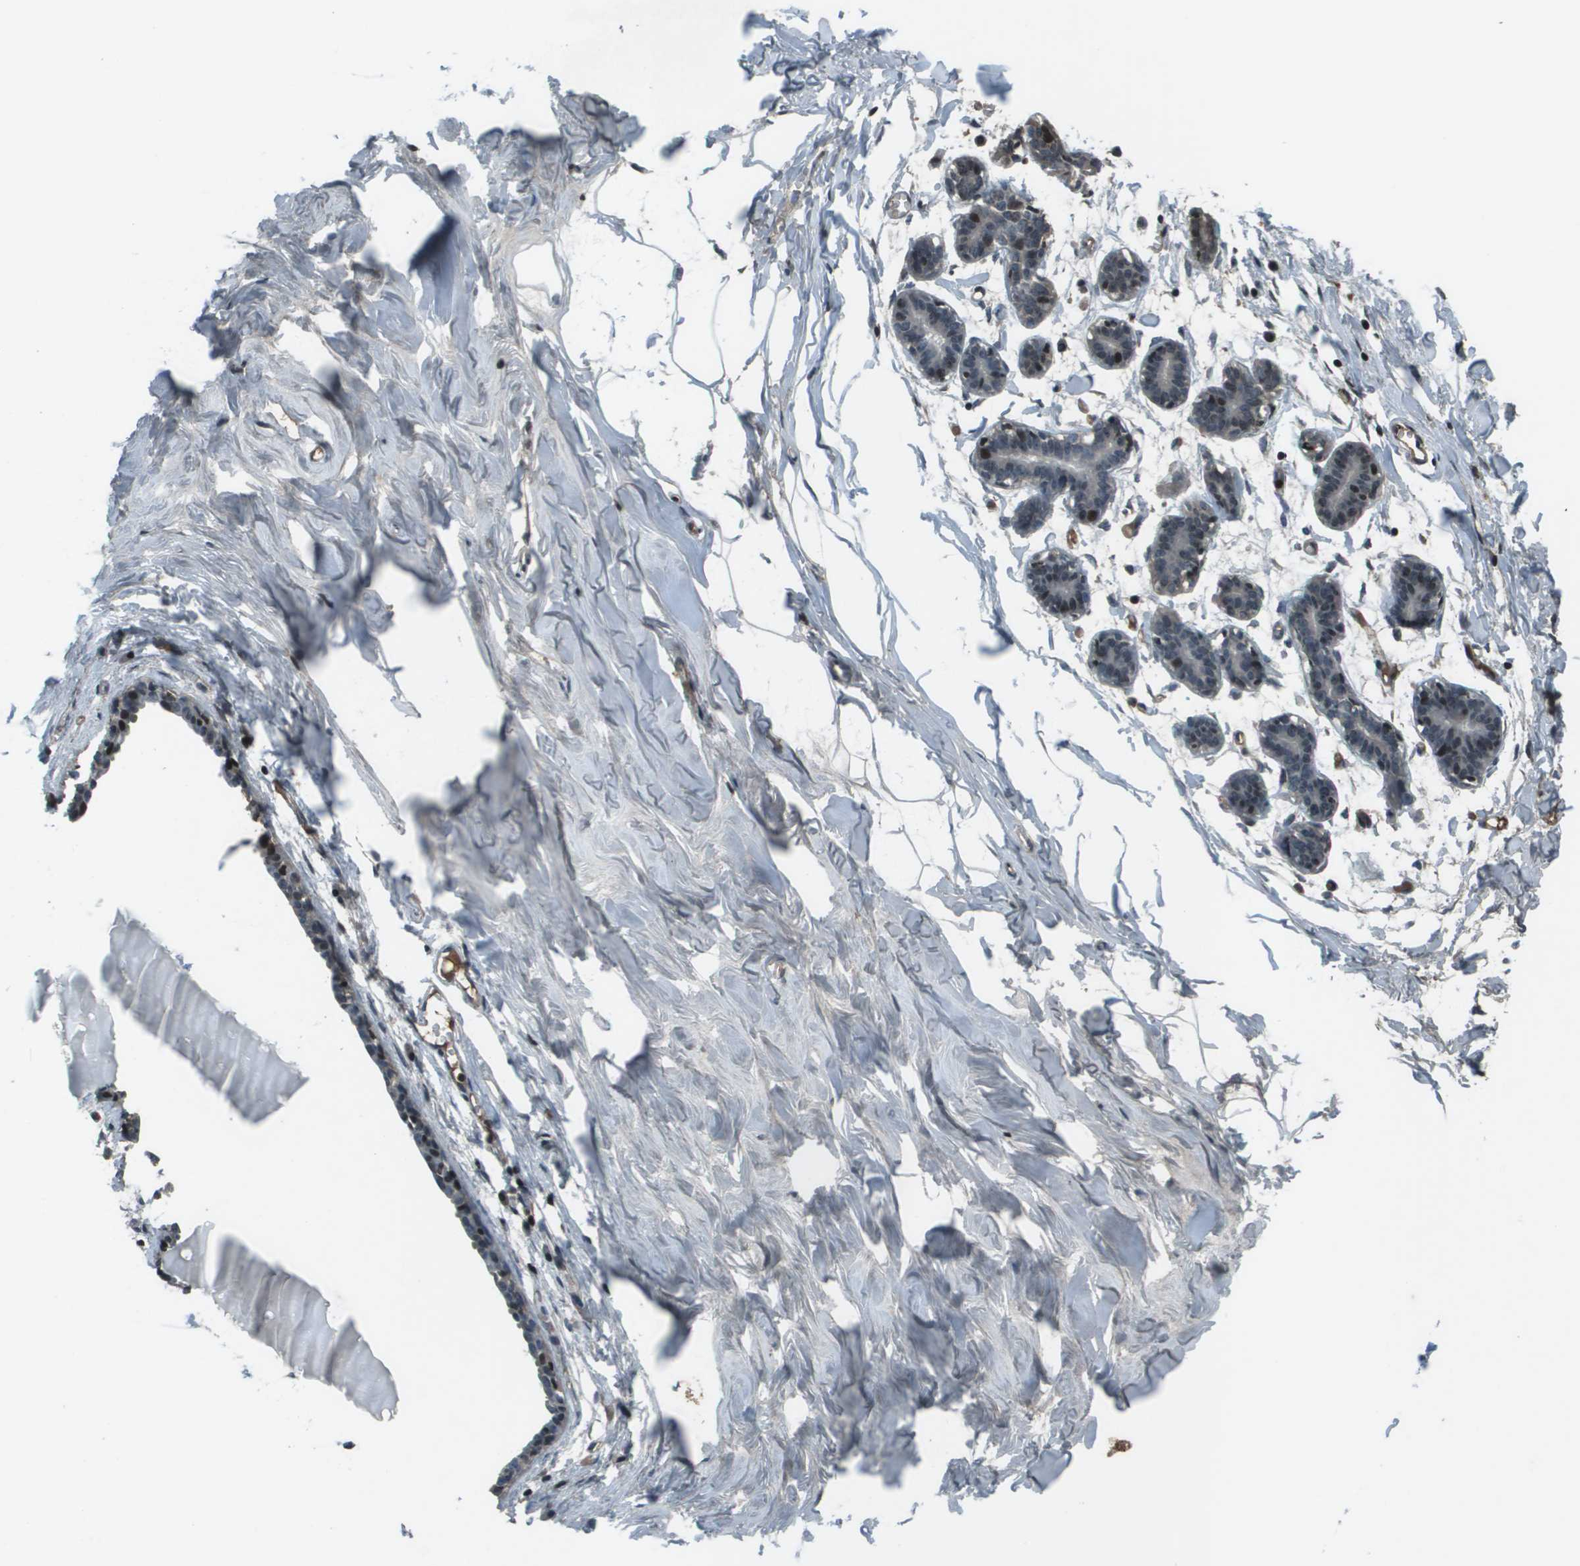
{"staining": {"intensity": "negative", "quantity": "none", "location": "none"}, "tissue": "breast", "cell_type": "Adipocytes", "image_type": "normal", "snomed": [{"axis": "morphology", "description": "Normal tissue, NOS"}, {"axis": "topography", "description": "Breast"}], "caption": "This is an immunohistochemistry (IHC) photomicrograph of benign human breast. There is no expression in adipocytes.", "gene": "CXCL12", "patient": {"sex": "female", "age": 27}}